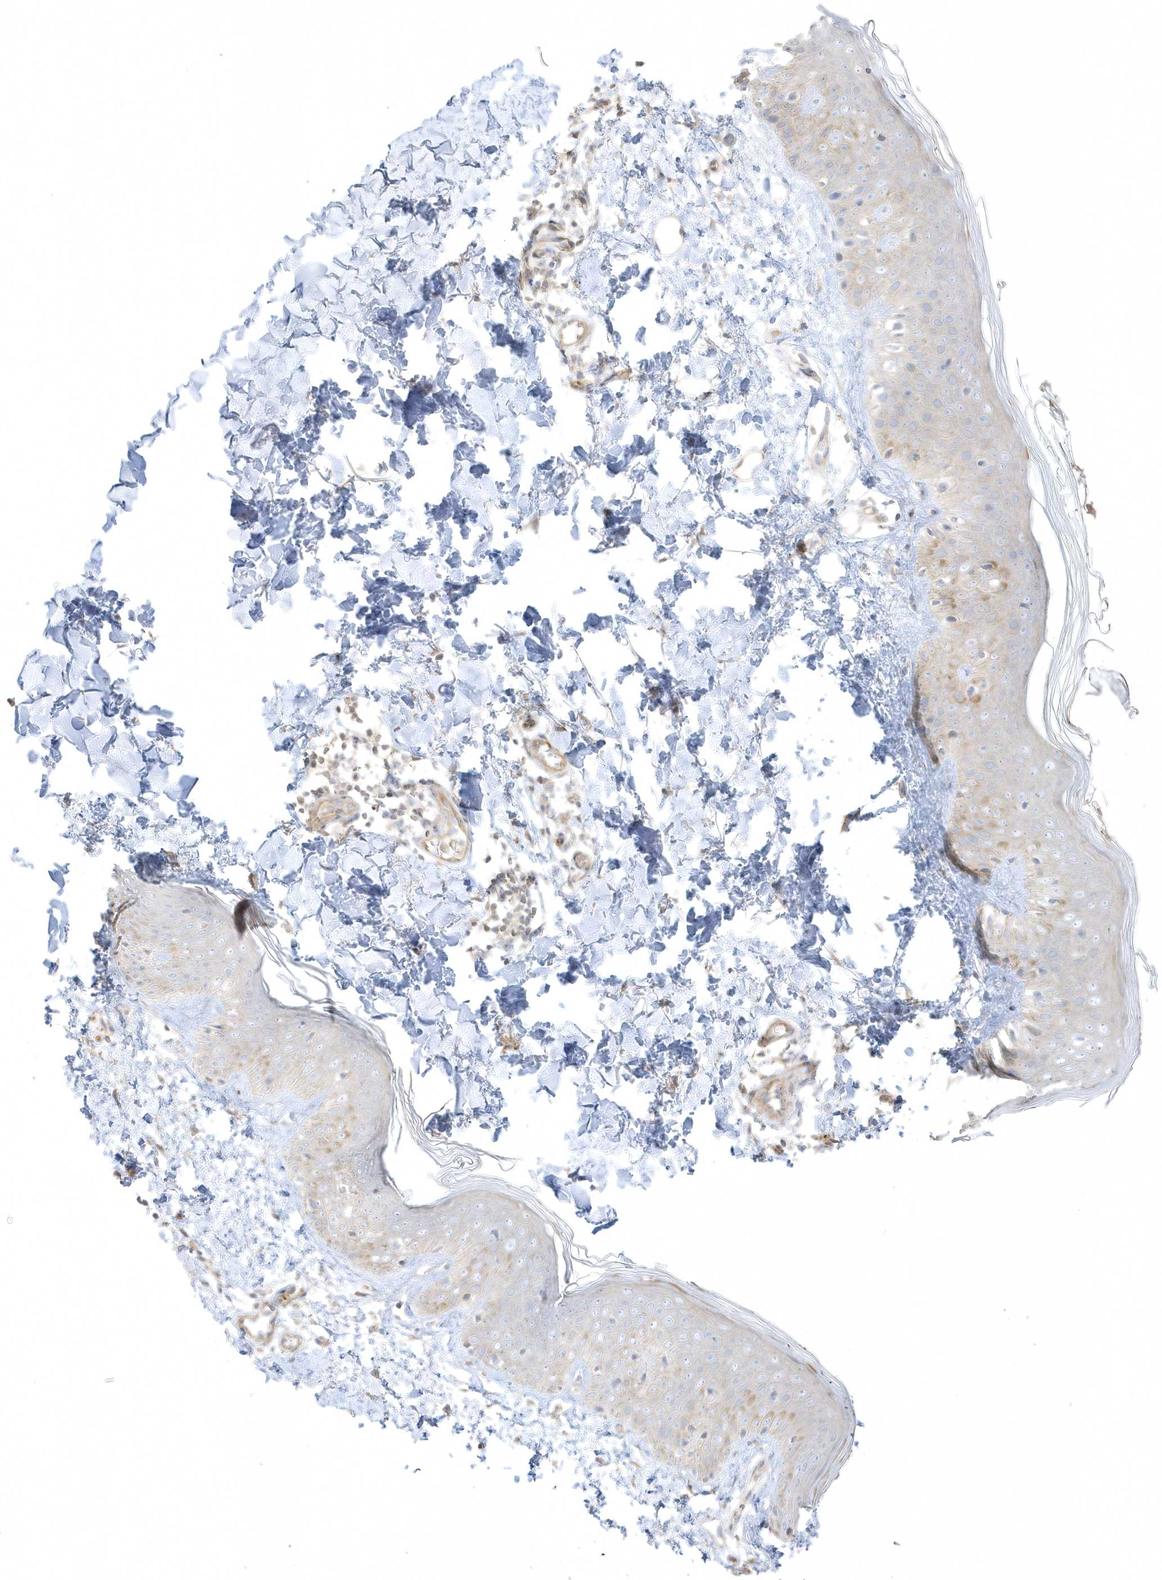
{"staining": {"intensity": "weak", "quantity": "25%-75%", "location": "cytoplasmic/membranous"}, "tissue": "skin", "cell_type": "Fibroblasts", "image_type": "normal", "snomed": [{"axis": "morphology", "description": "Normal tissue, NOS"}, {"axis": "topography", "description": "Skin"}], "caption": "The photomicrograph displays immunohistochemical staining of benign skin. There is weak cytoplasmic/membranous staining is seen in about 25%-75% of fibroblasts. (Brightfield microscopy of DAB IHC at high magnification).", "gene": "ARHGEF9", "patient": {"sex": "male", "age": 37}}